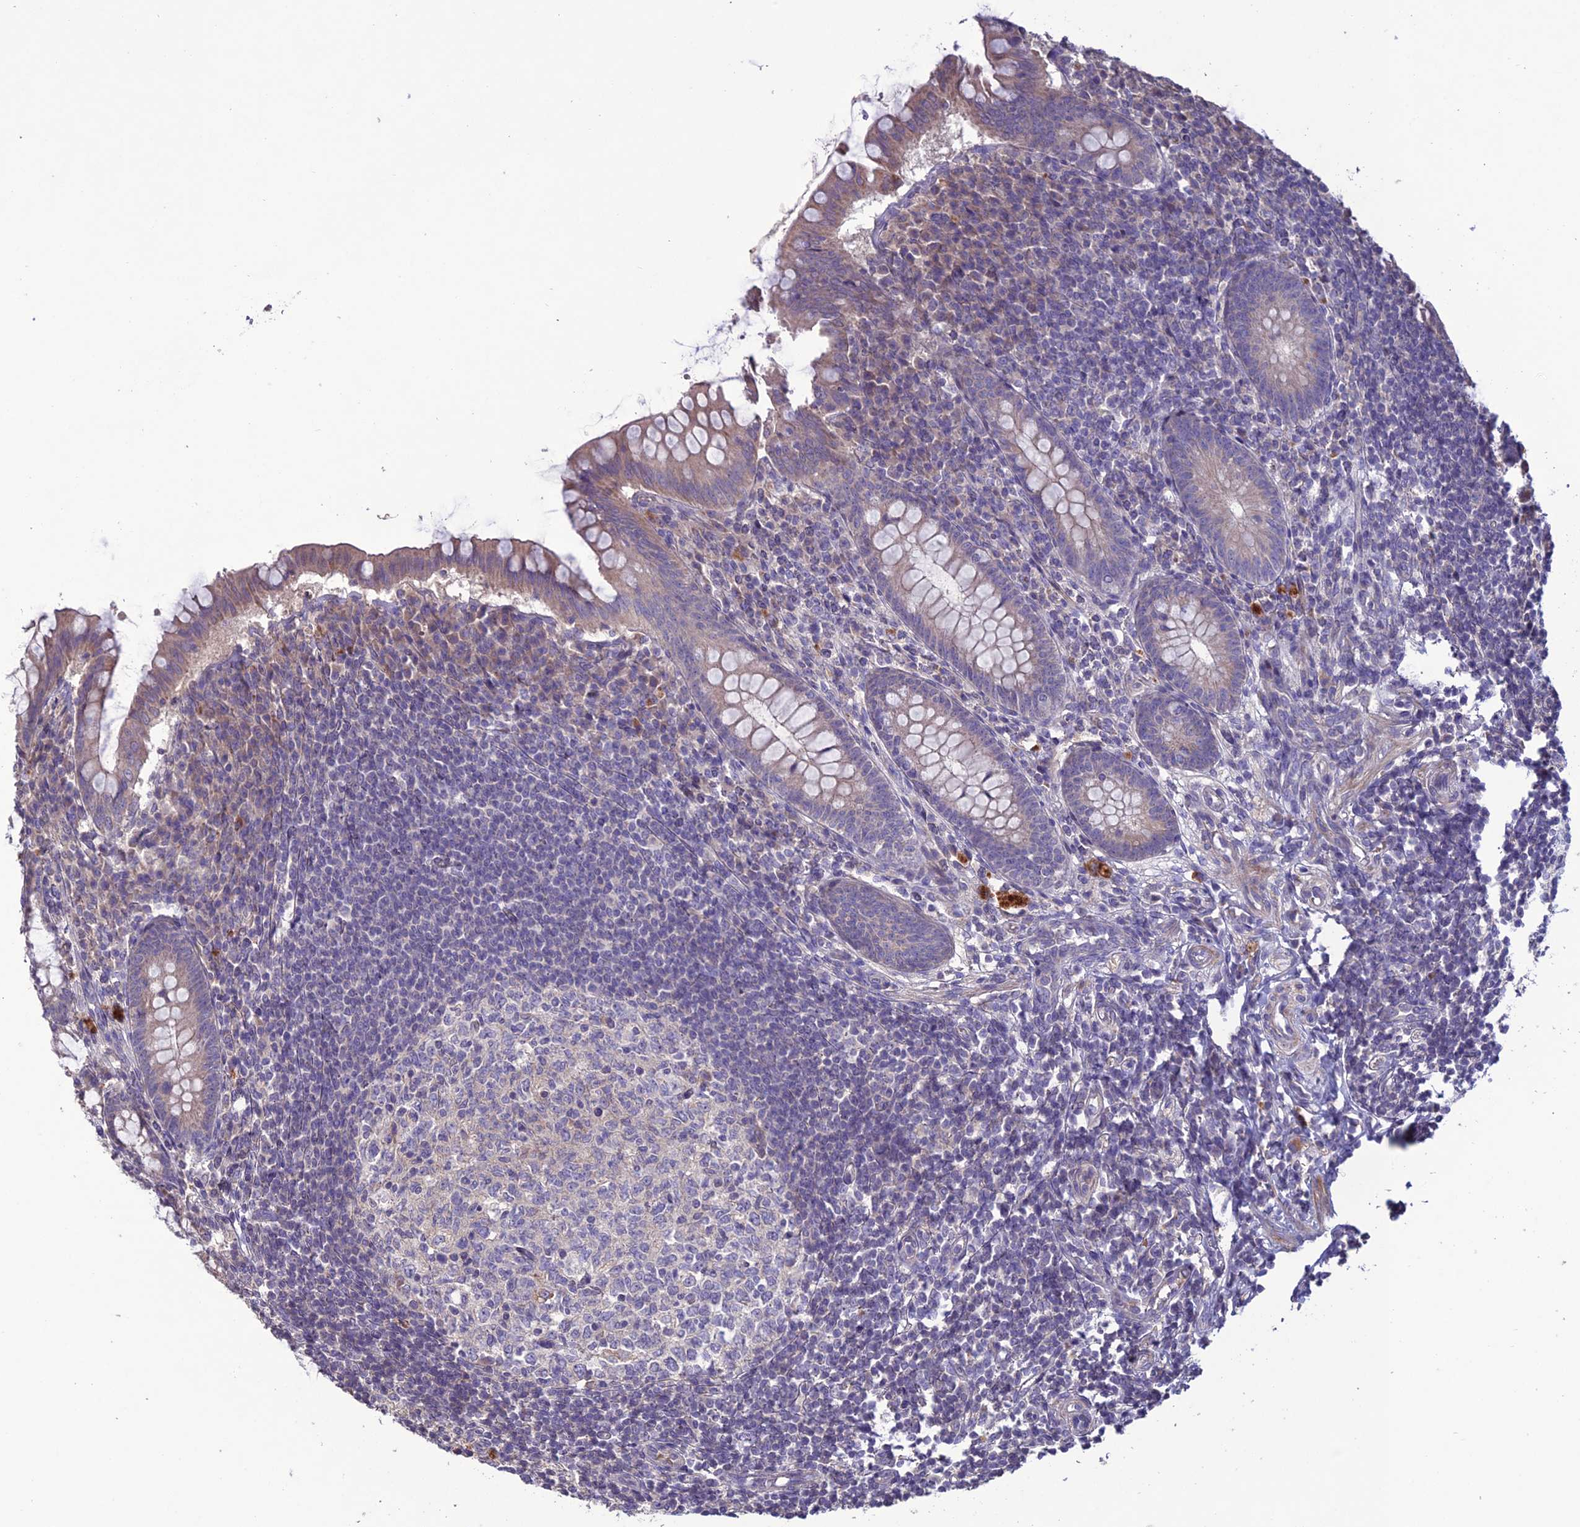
{"staining": {"intensity": "weak", "quantity": "25%-75%", "location": "cytoplasmic/membranous"}, "tissue": "appendix", "cell_type": "Glandular cells", "image_type": "normal", "snomed": [{"axis": "morphology", "description": "Normal tissue, NOS"}, {"axis": "topography", "description": "Appendix"}], "caption": "This is a histology image of IHC staining of unremarkable appendix, which shows weak positivity in the cytoplasmic/membranous of glandular cells.", "gene": "C2orf76", "patient": {"sex": "female", "age": 33}}